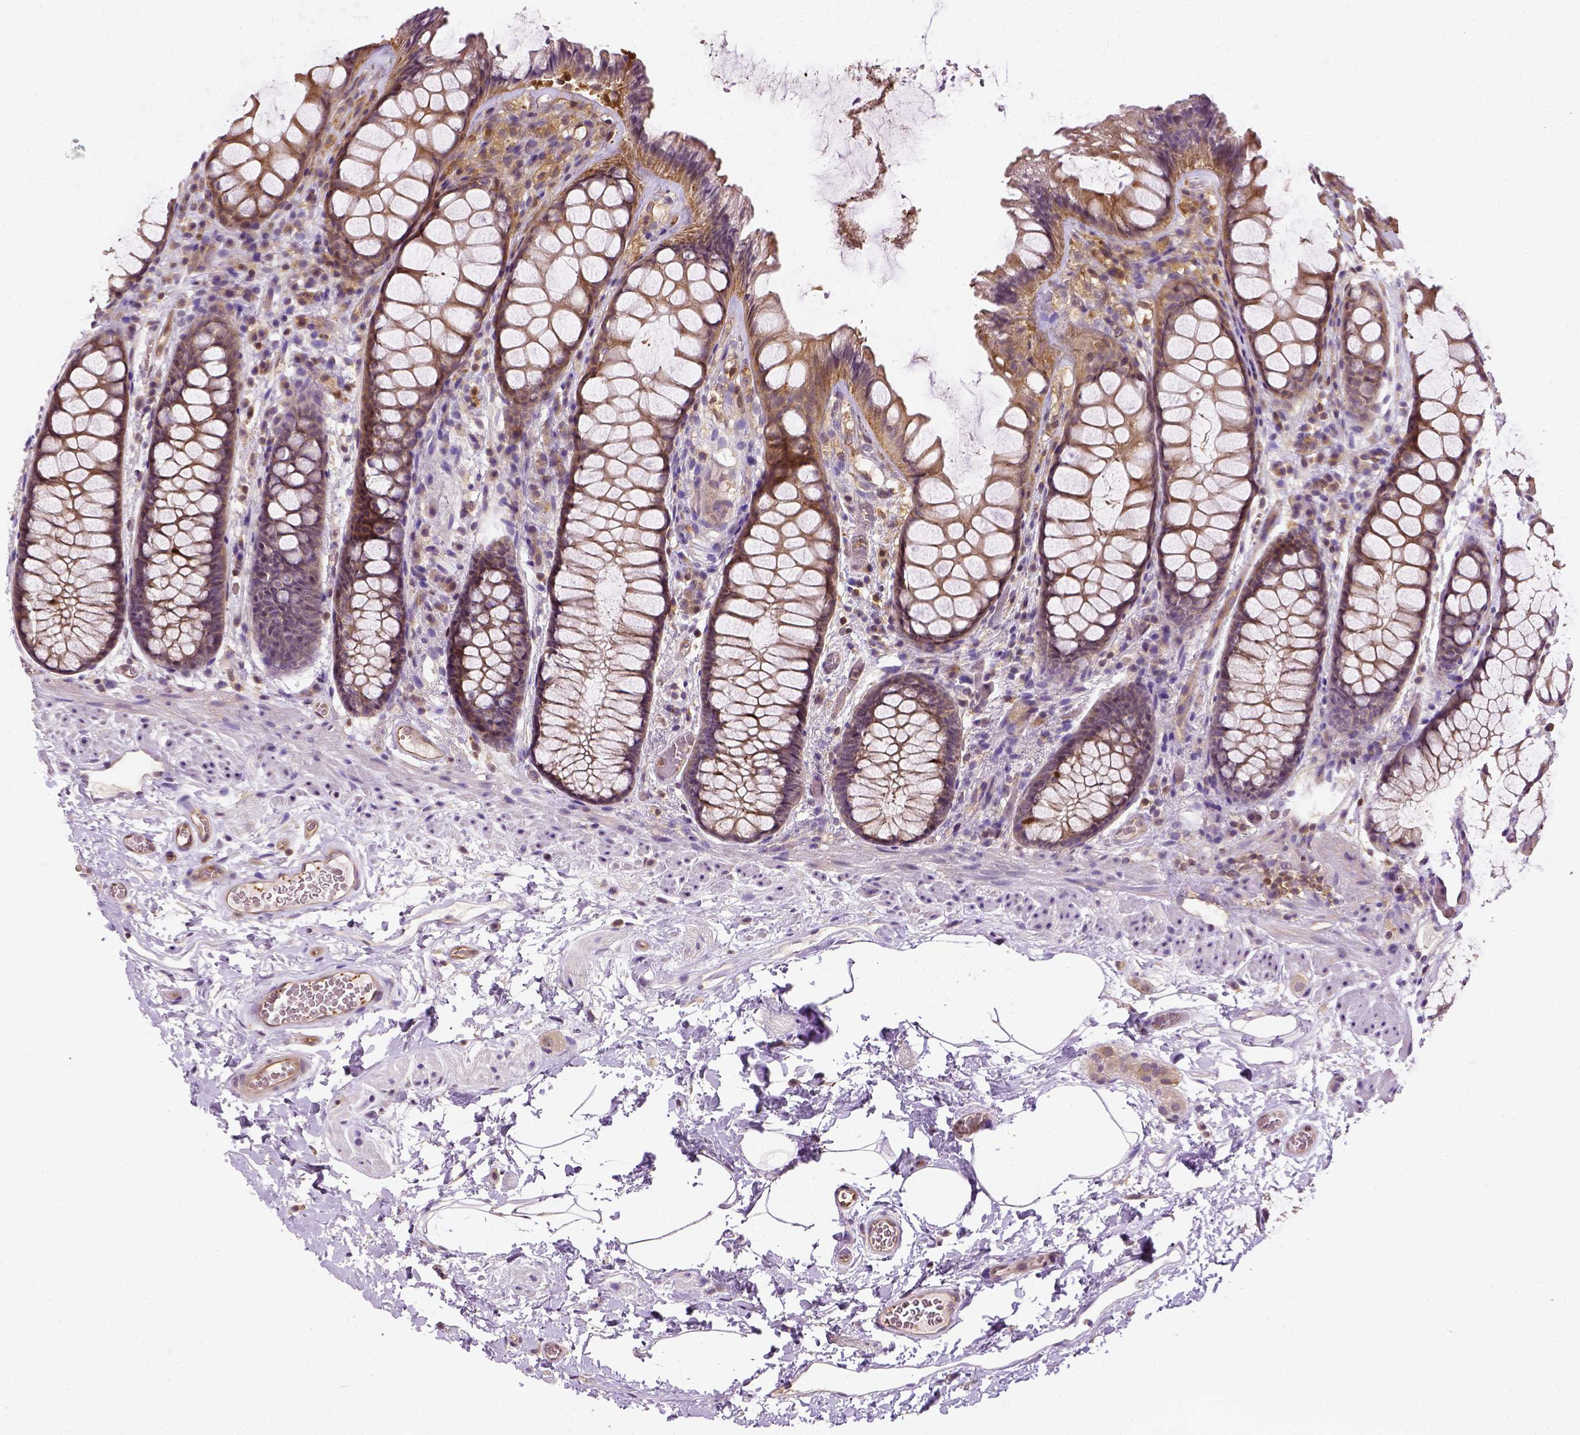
{"staining": {"intensity": "moderate", "quantity": ">75%", "location": "cytoplasmic/membranous"}, "tissue": "rectum", "cell_type": "Glandular cells", "image_type": "normal", "snomed": [{"axis": "morphology", "description": "Normal tissue, NOS"}, {"axis": "topography", "description": "Rectum"}], "caption": "Immunohistochemistry (IHC) micrograph of benign rectum: human rectum stained using immunohistochemistry demonstrates medium levels of moderate protein expression localized specifically in the cytoplasmic/membranous of glandular cells, appearing as a cytoplasmic/membranous brown color.", "gene": "MATK", "patient": {"sex": "female", "age": 62}}